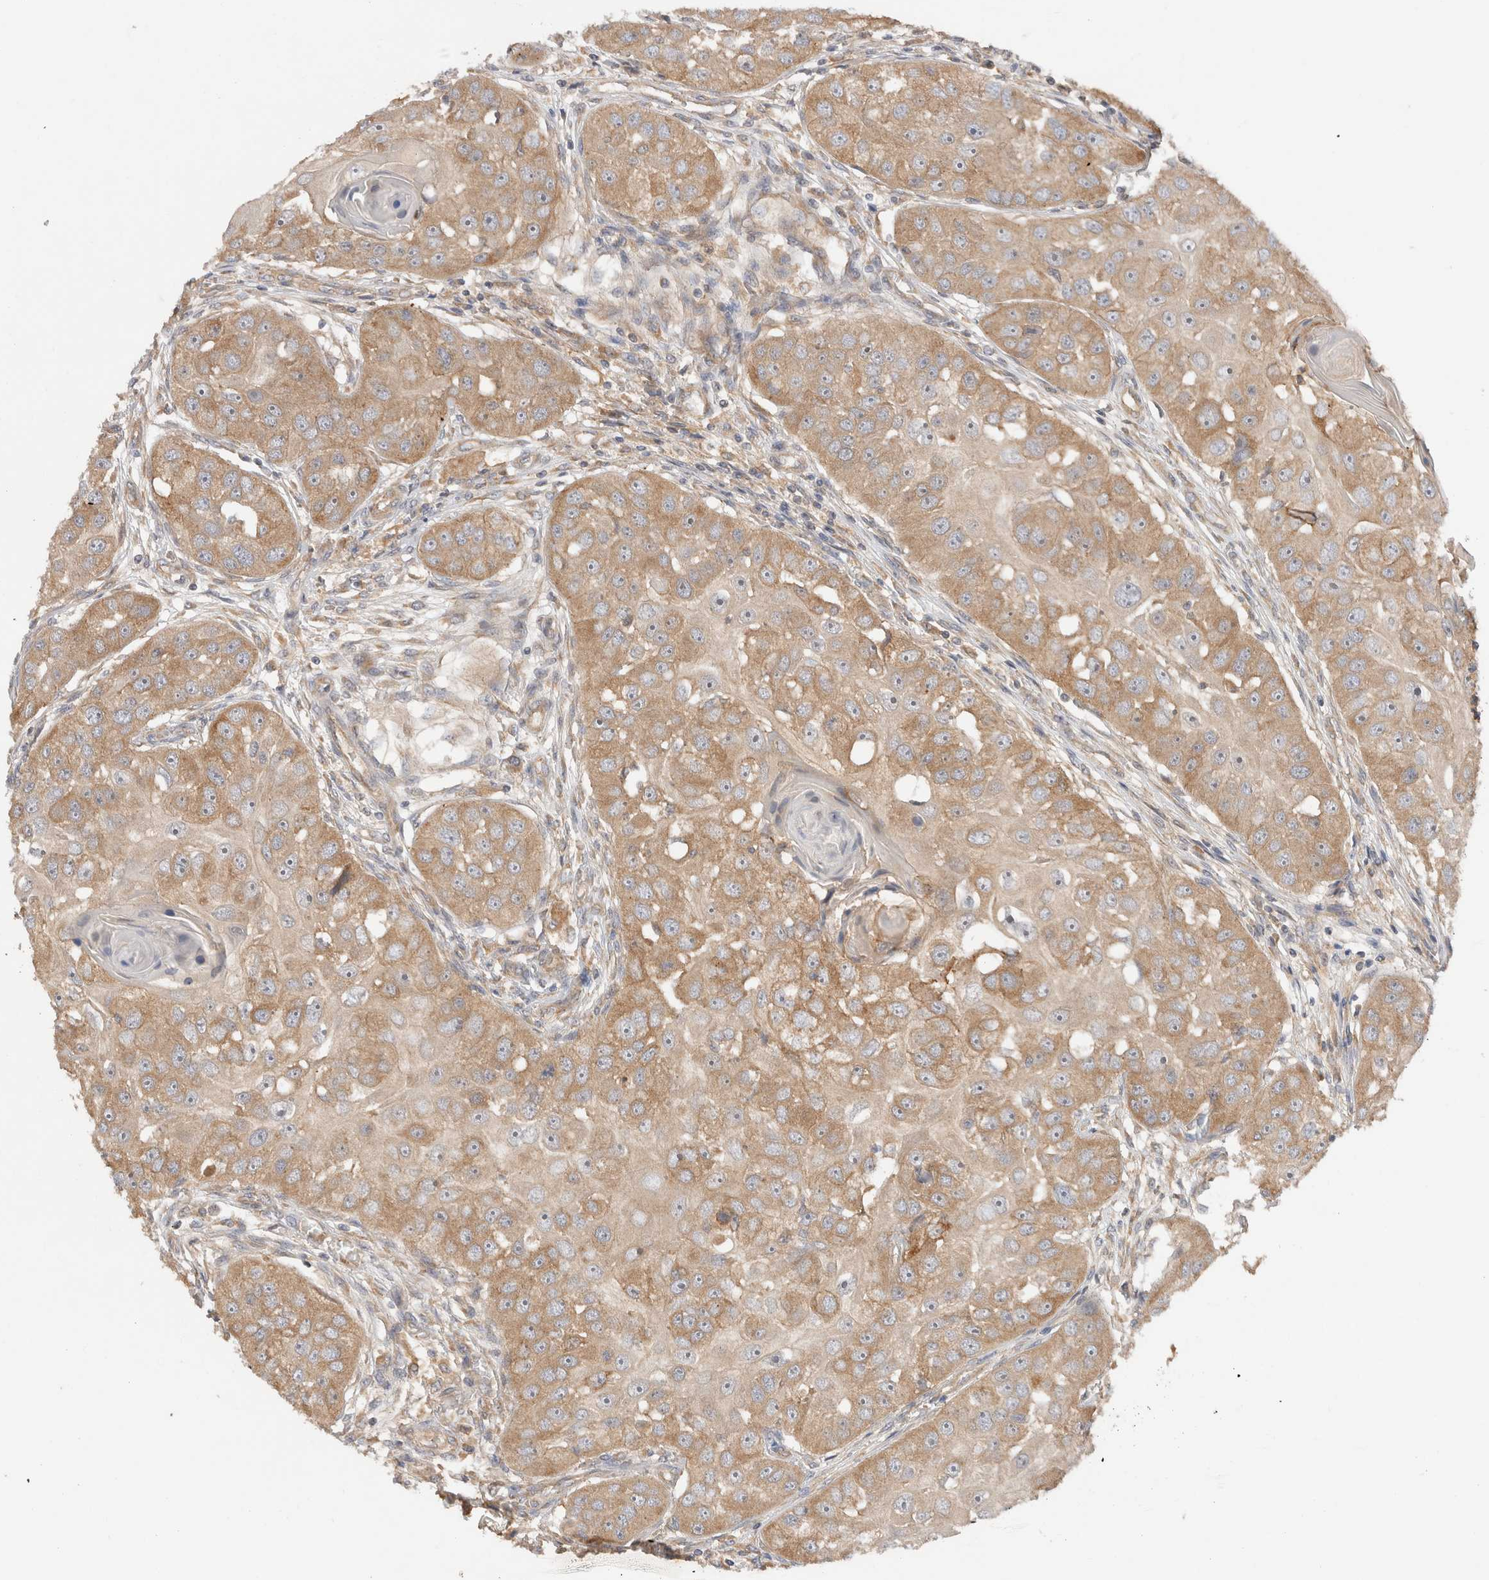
{"staining": {"intensity": "moderate", "quantity": ">75%", "location": "cytoplasmic/membranous"}, "tissue": "head and neck cancer", "cell_type": "Tumor cells", "image_type": "cancer", "snomed": [{"axis": "morphology", "description": "Normal tissue, NOS"}, {"axis": "morphology", "description": "Squamous cell carcinoma, NOS"}, {"axis": "topography", "description": "Skeletal muscle"}, {"axis": "topography", "description": "Head-Neck"}], "caption": "Human head and neck cancer (squamous cell carcinoma) stained with a protein marker reveals moderate staining in tumor cells.", "gene": "SGK3", "patient": {"sex": "male", "age": 51}}